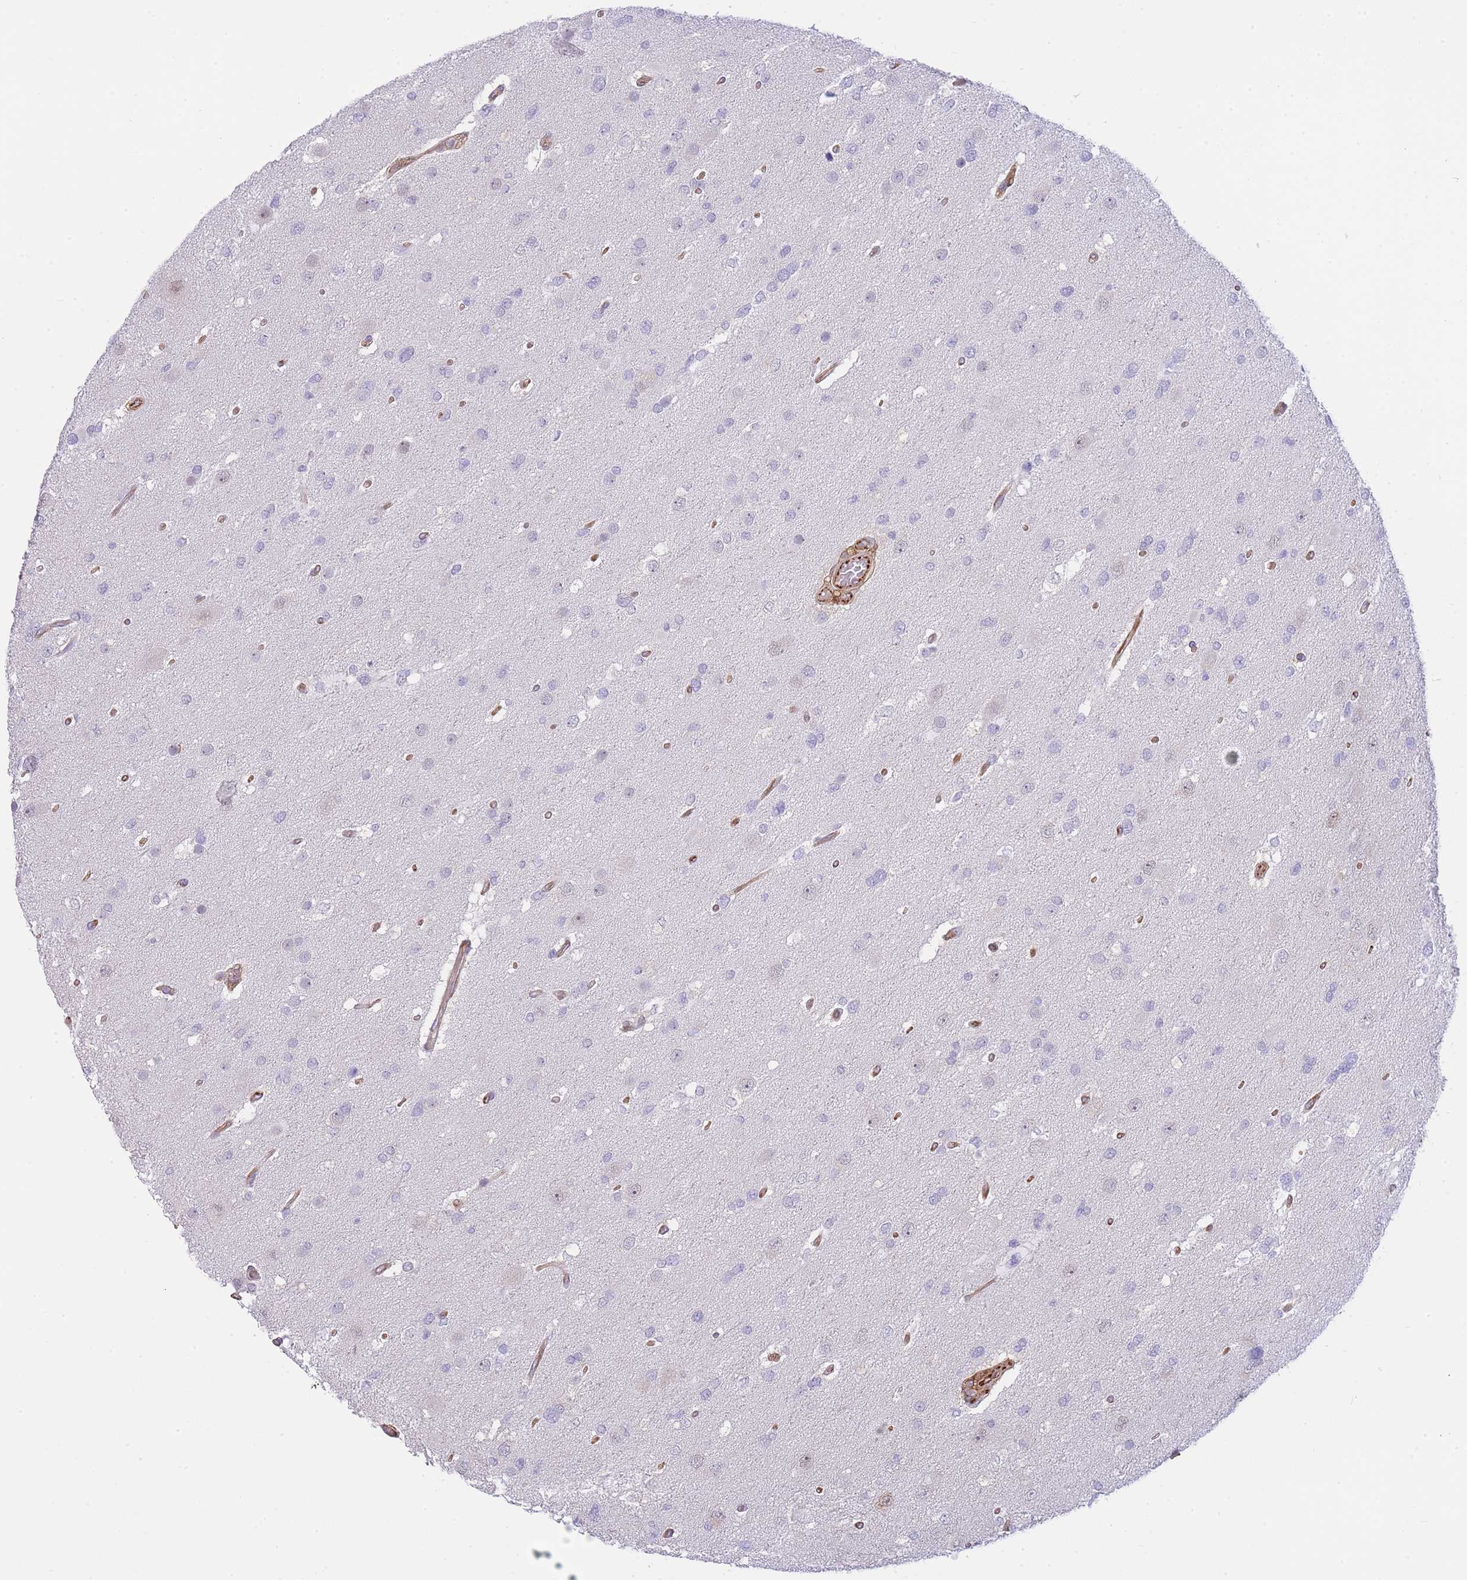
{"staining": {"intensity": "negative", "quantity": "none", "location": "none"}, "tissue": "glioma", "cell_type": "Tumor cells", "image_type": "cancer", "snomed": [{"axis": "morphology", "description": "Glioma, malignant, High grade"}, {"axis": "topography", "description": "Brain"}], "caption": "Glioma stained for a protein using immunohistochemistry shows no staining tumor cells.", "gene": "ECPAS", "patient": {"sex": "male", "age": 53}}